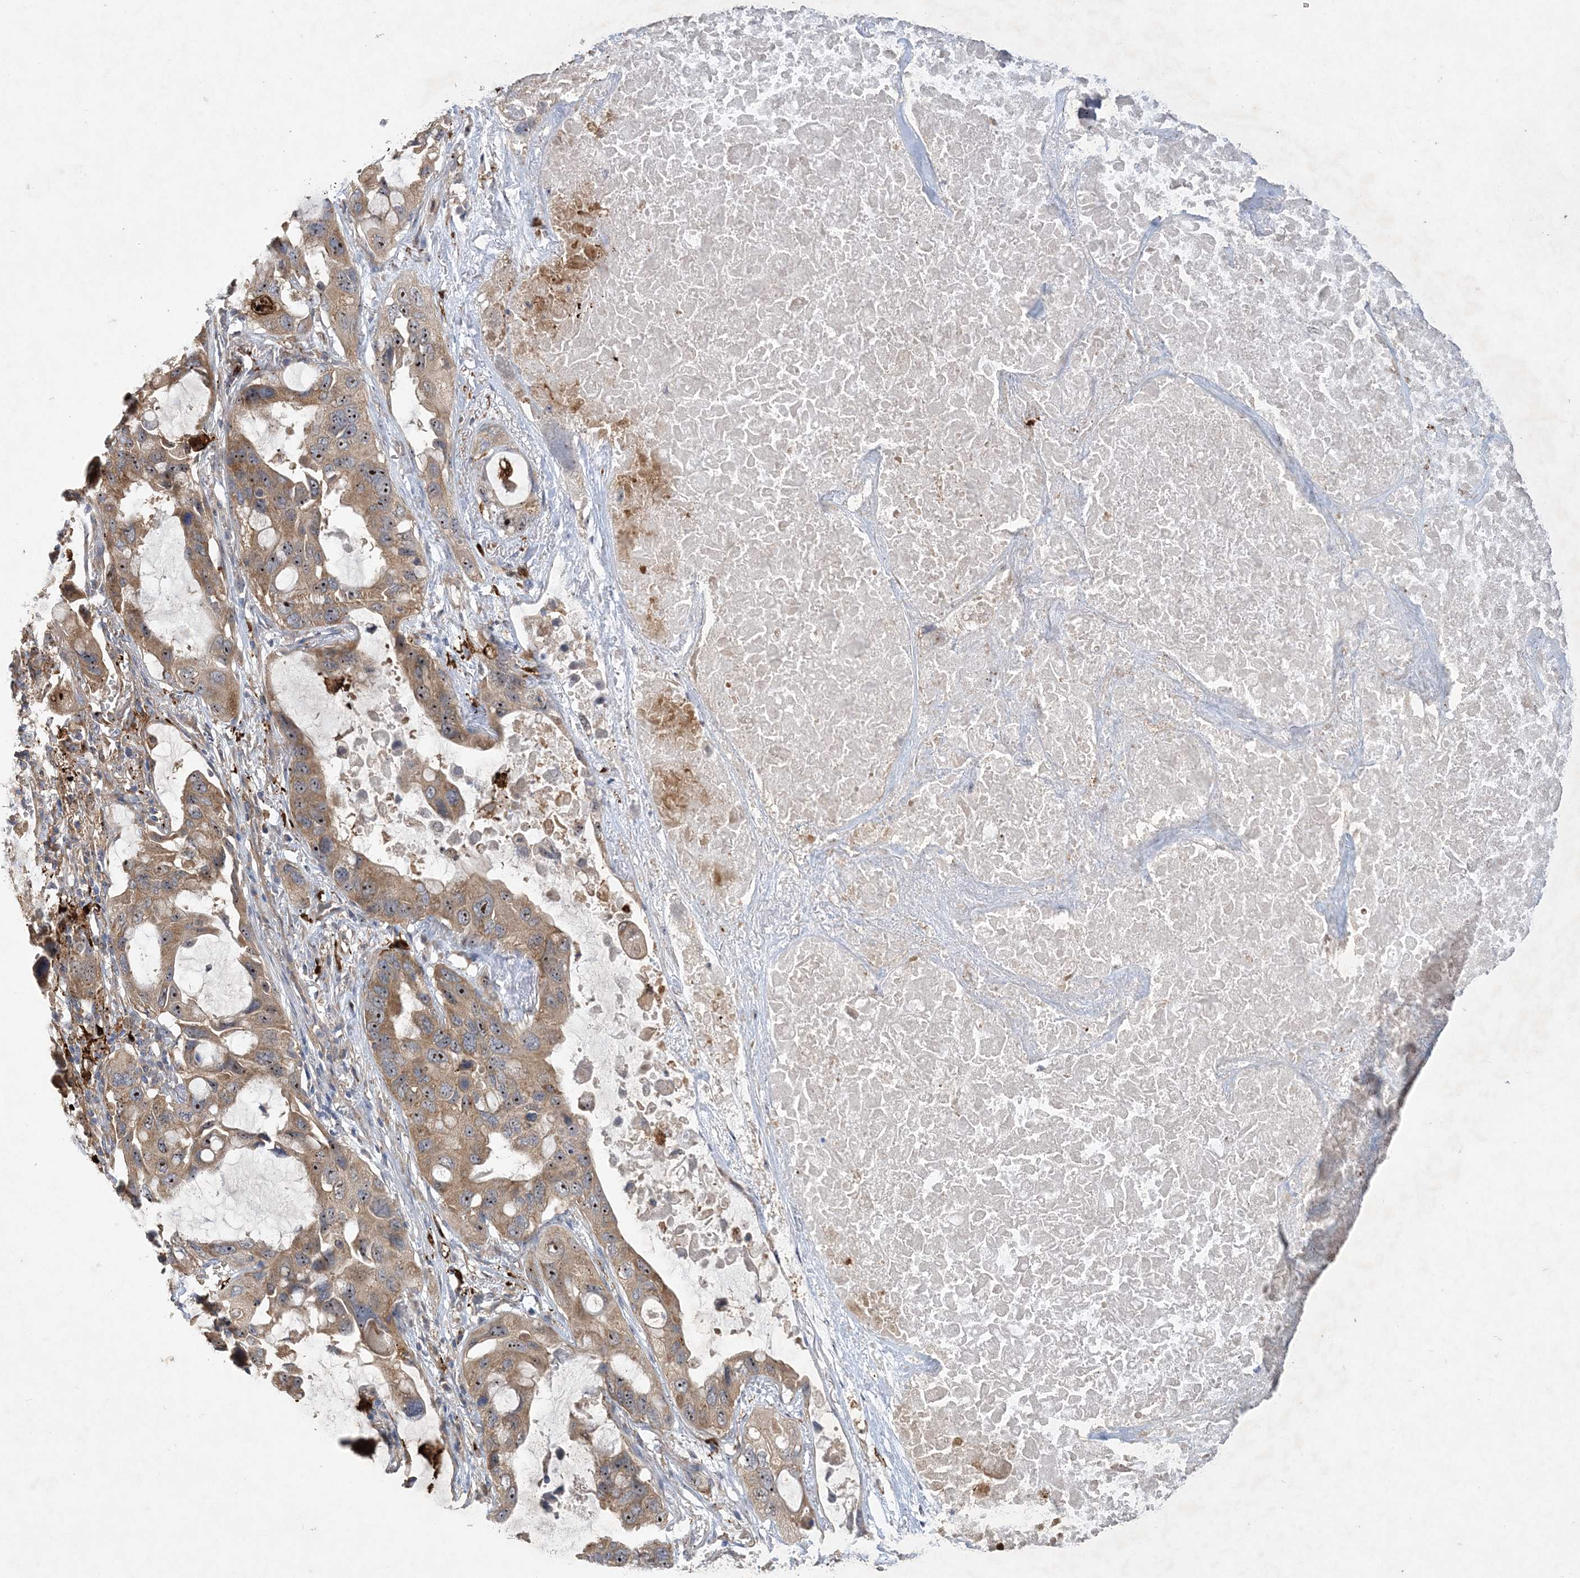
{"staining": {"intensity": "moderate", "quantity": ">75%", "location": "cytoplasmic/membranous,nuclear"}, "tissue": "lung cancer", "cell_type": "Tumor cells", "image_type": "cancer", "snomed": [{"axis": "morphology", "description": "Squamous cell carcinoma, NOS"}, {"axis": "topography", "description": "Lung"}], "caption": "Tumor cells exhibit medium levels of moderate cytoplasmic/membranous and nuclear staining in about >75% of cells in squamous cell carcinoma (lung).", "gene": "FEZ2", "patient": {"sex": "female", "age": 73}}